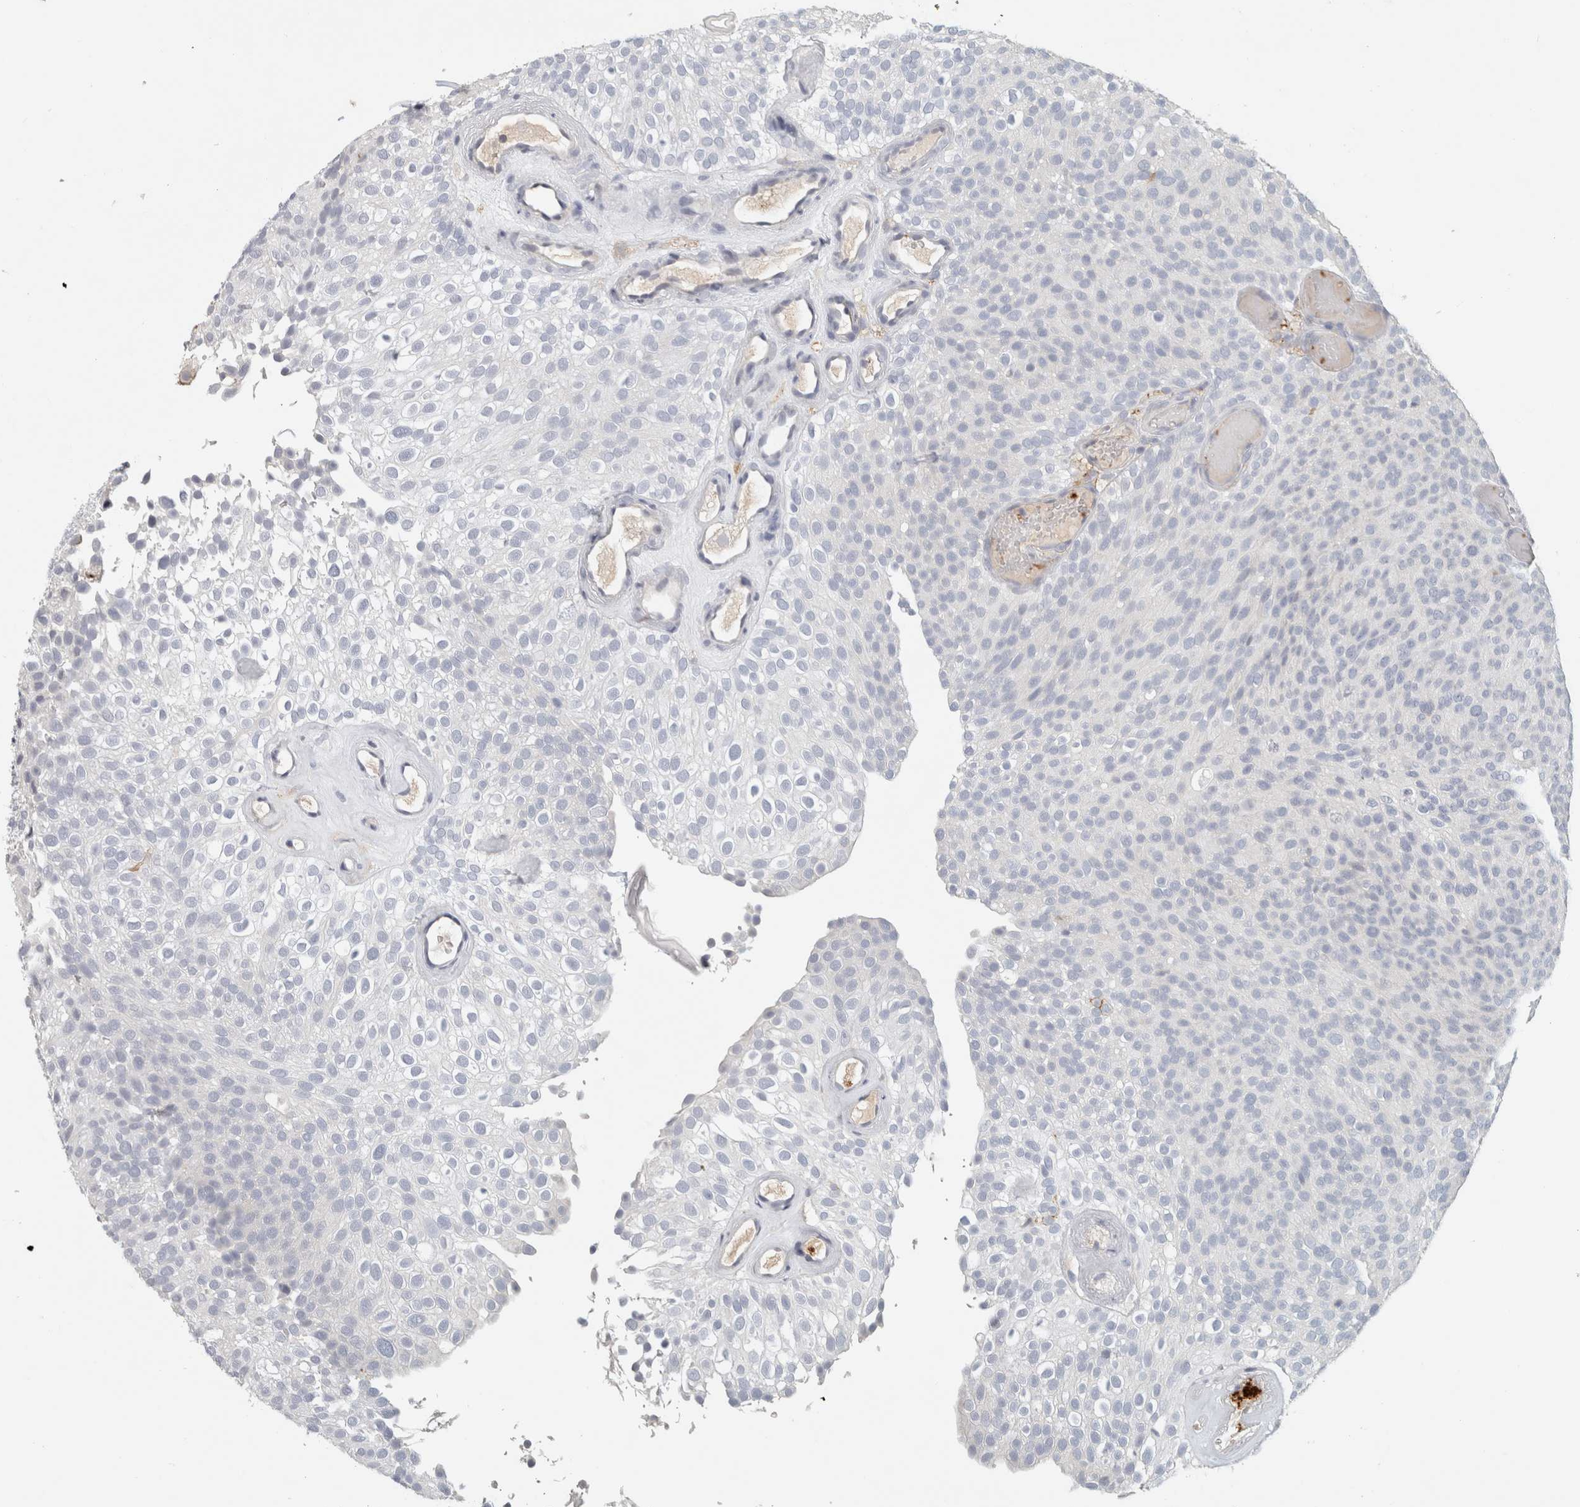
{"staining": {"intensity": "negative", "quantity": "none", "location": "none"}, "tissue": "urothelial cancer", "cell_type": "Tumor cells", "image_type": "cancer", "snomed": [{"axis": "morphology", "description": "Urothelial carcinoma, Low grade"}, {"axis": "topography", "description": "Urinary bladder"}], "caption": "Low-grade urothelial carcinoma stained for a protein using immunohistochemistry displays no expression tumor cells.", "gene": "CD36", "patient": {"sex": "male", "age": 78}}